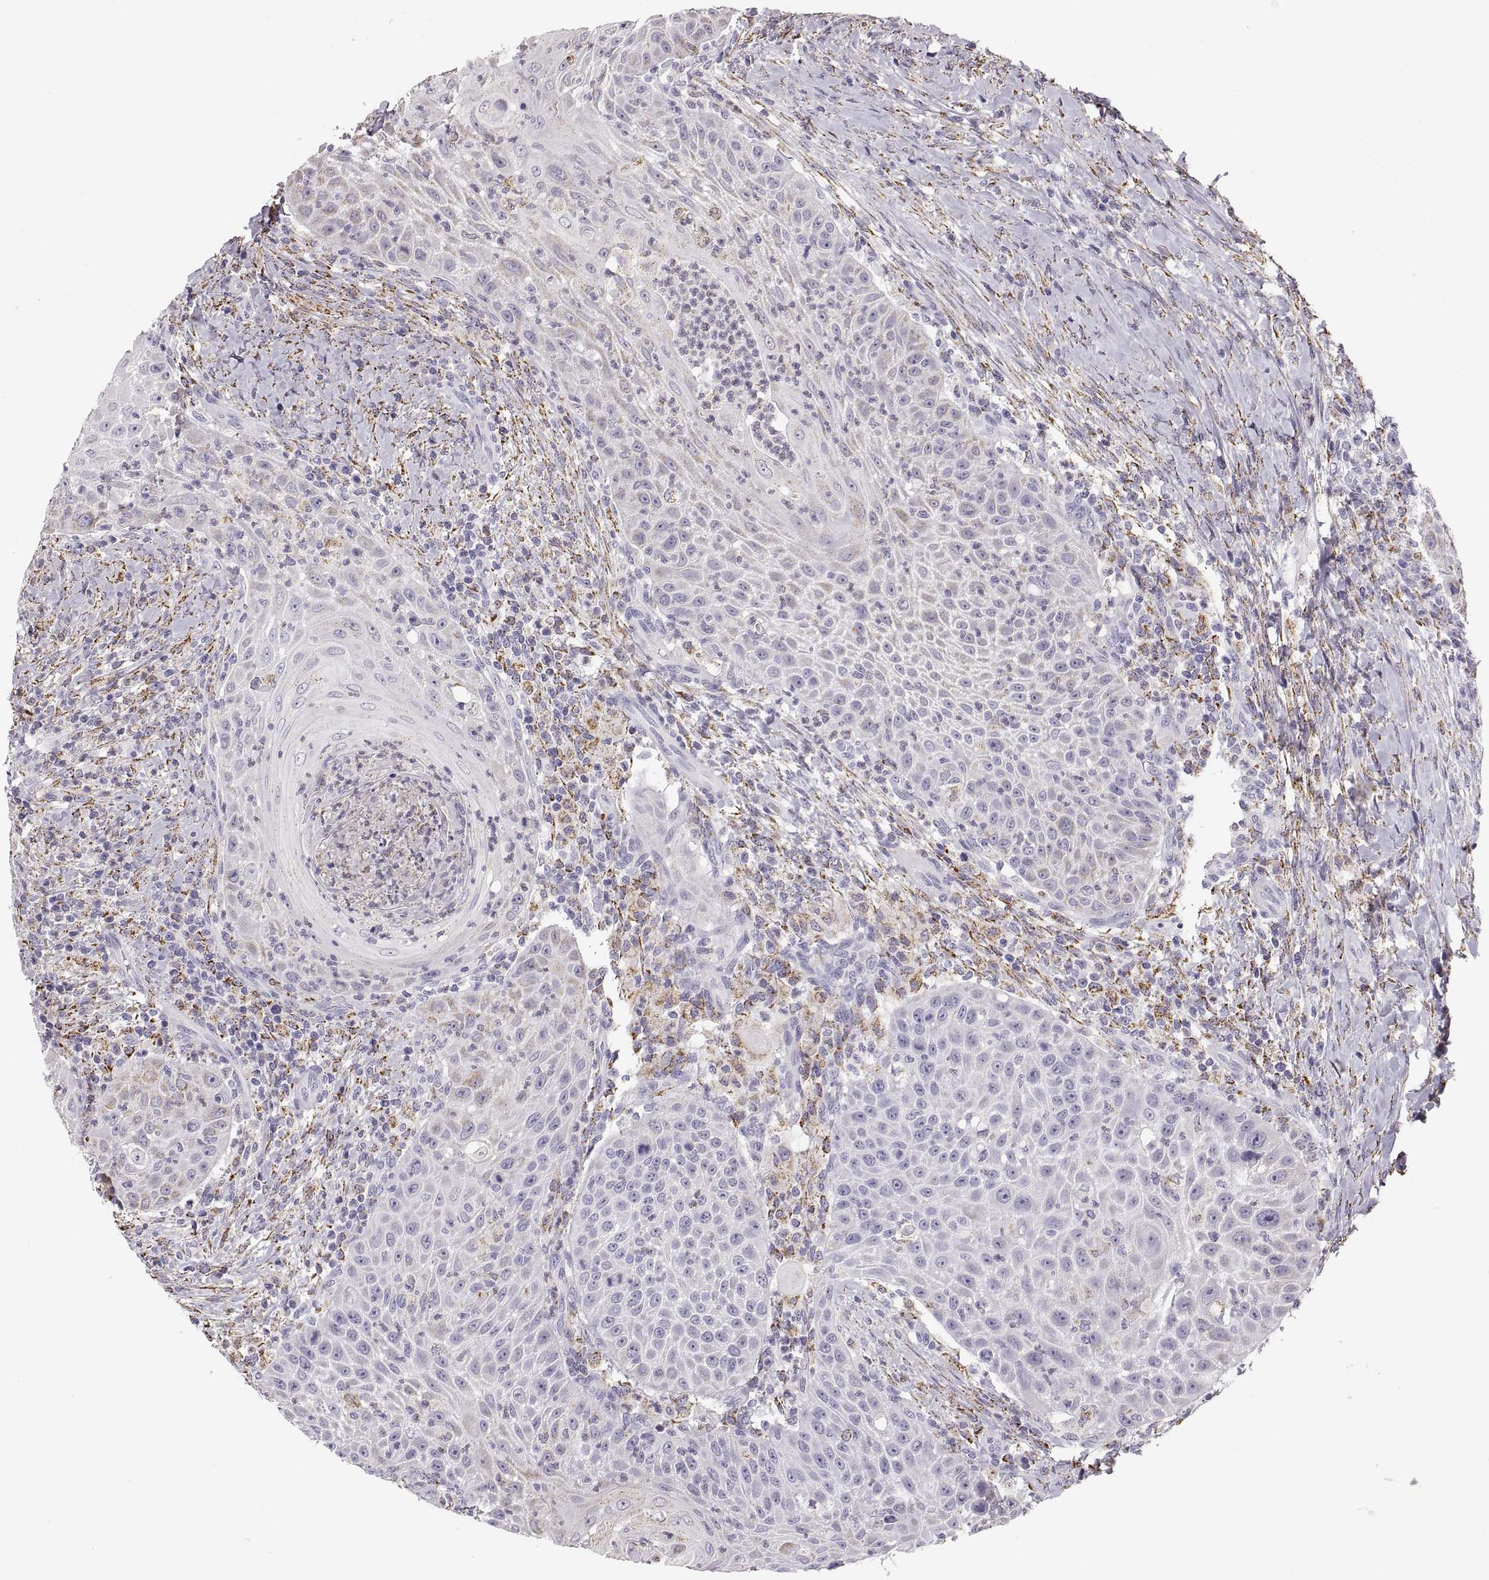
{"staining": {"intensity": "negative", "quantity": "none", "location": "none"}, "tissue": "head and neck cancer", "cell_type": "Tumor cells", "image_type": "cancer", "snomed": [{"axis": "morphology", "description": "Squamous cell carcinoma, NOS"}, {"axis": "topography", "description": "Head-Neck"}], "caption": "There is no significant positivity in tumor cells of squamous cell carcinoma (head and neck). (DAB IHC with hematoxylin counter stain).", "gene": "COL9A3", "patient": {"sex": "male", "age": 69}}